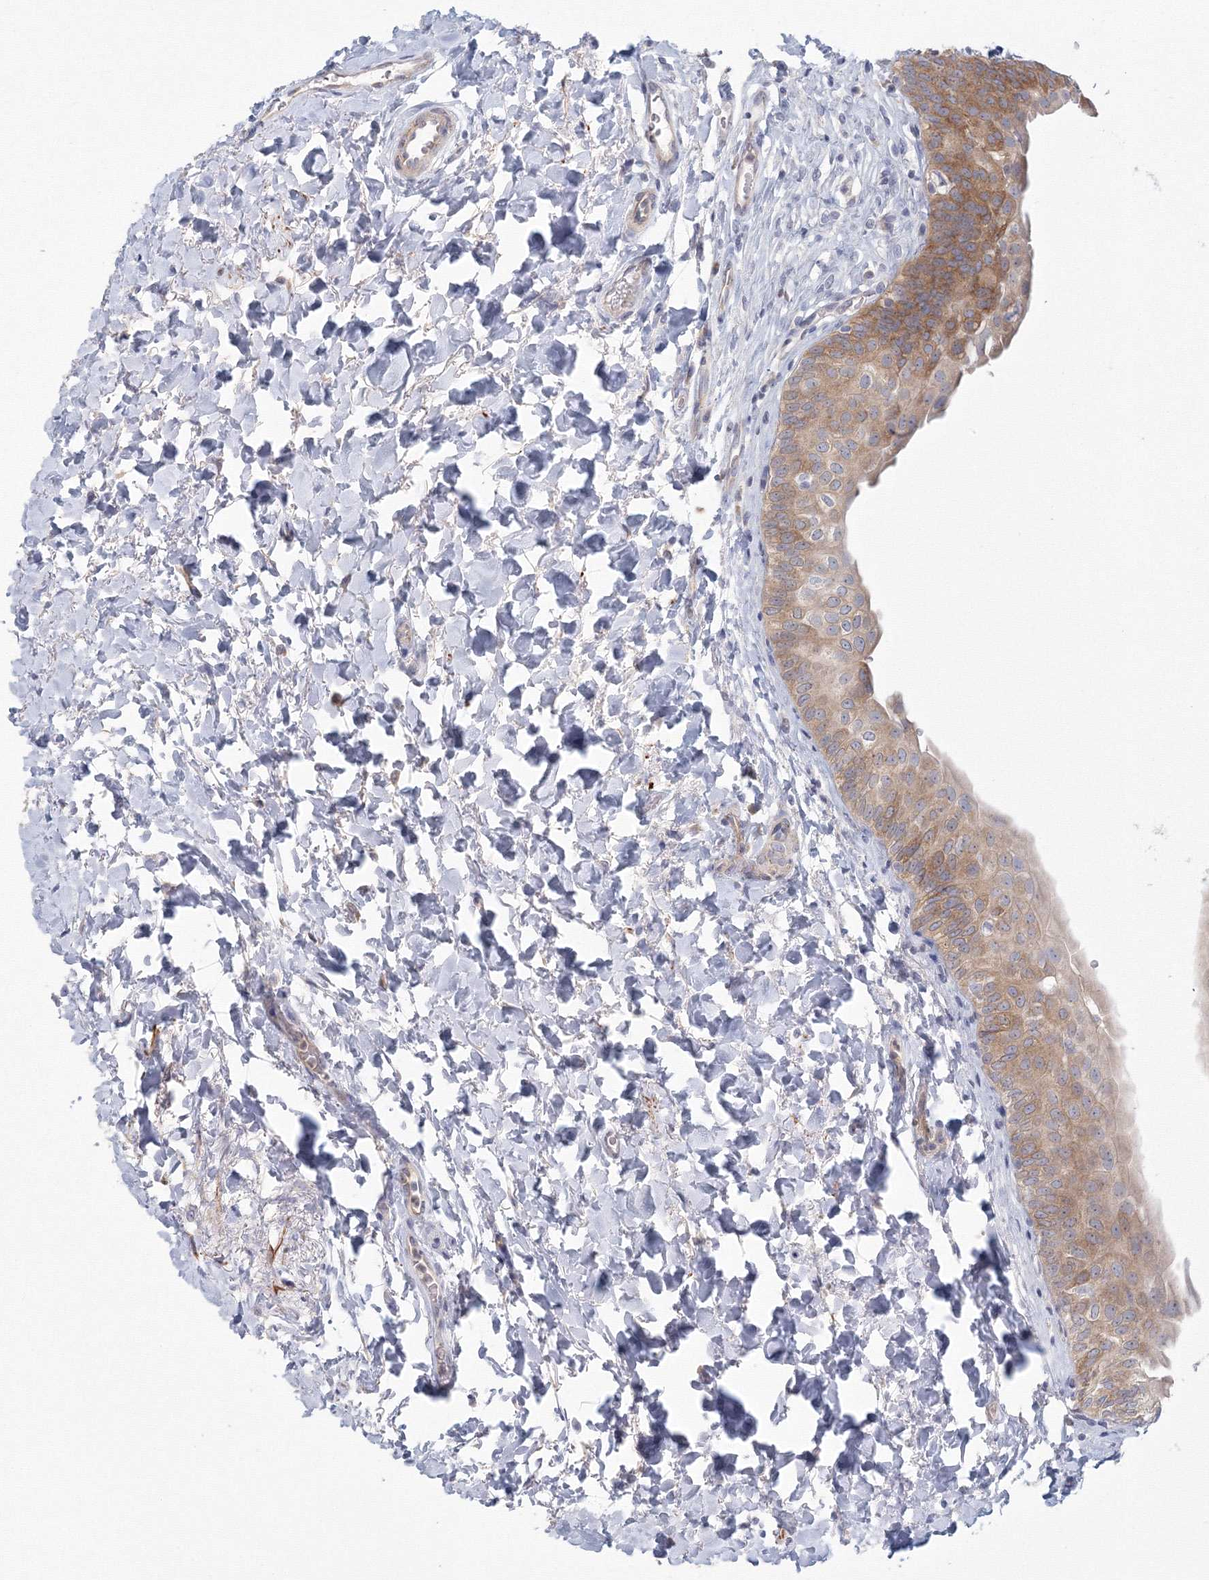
{"staining": {"intensity": "moderate", "quantity": "25%-75%", "location": "cytoplasmic/membranous"}, "tissue": "urinary bladder", "cell_type": "Urothelial cells", "image_type": "normal", "snomed": [{"axis": "morphology", "description": "Normal tissue, NOS"}, {"axis": "topography", "description": "Urinary bladder"}], "caption": "Protein staining by IHC demonstrates moderate cytoplasmic/membranous positivity in about 25%-75% of urothelial cells in unremarkable urinary bladder.", "gene": "TACC2", "patient": {"sex": "male", "age": 83}}